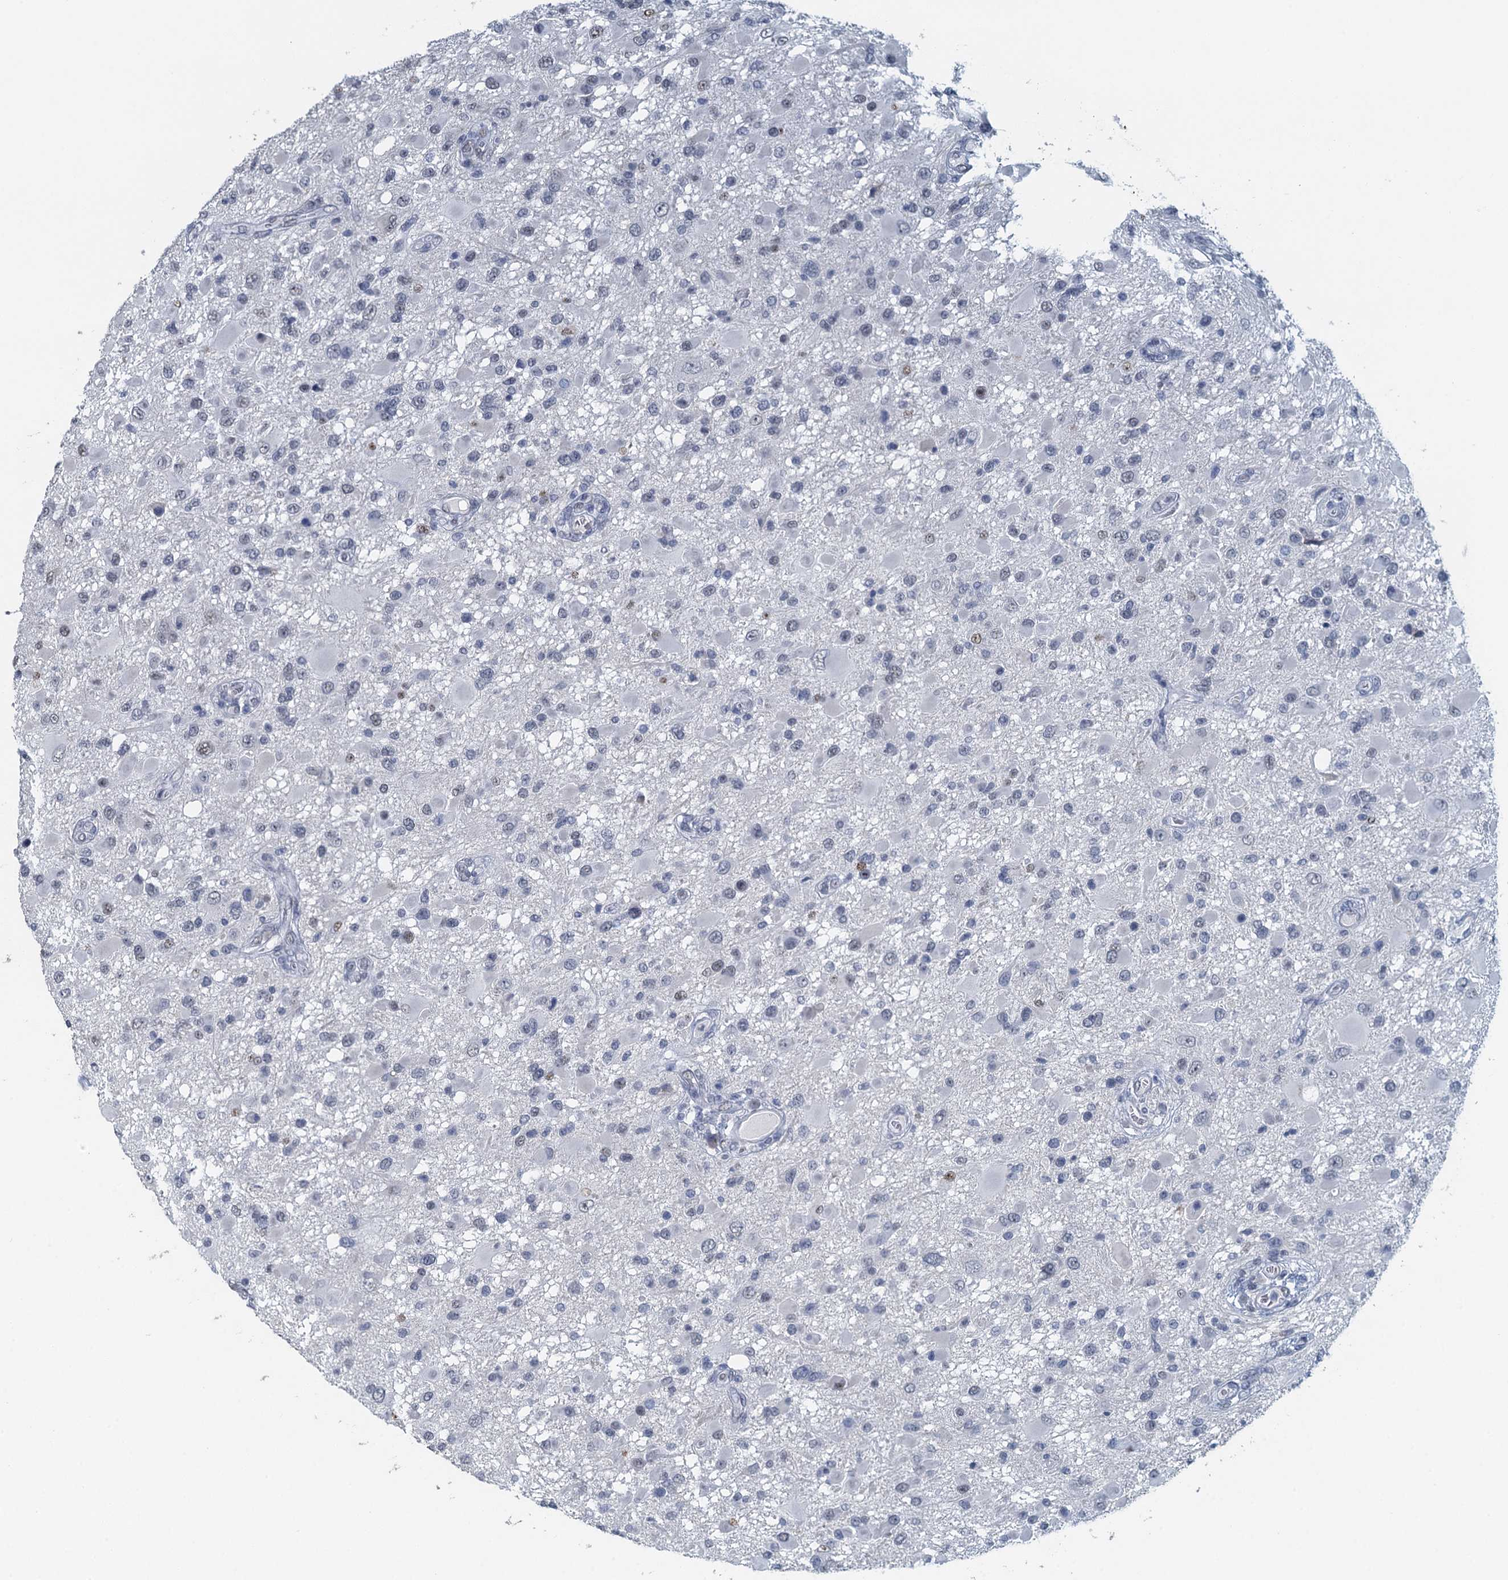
{"staining": {"intensity": "negative", "quantity": "none", "location": "none"}, "tissue": "glioma", "cell_type": "Tumor cells", "image_type": "cancer", "snomed": [{"axis": "morphology", "description": "Glioma, malignant, High grade"}, {"axis": "topography", "description": "Brain"}], "caption": "Tumor cells show no significant expression in malignant glioma (high-grade).", "gene": "TTLL9", "patient": {"sex": "male", "age": 53}}